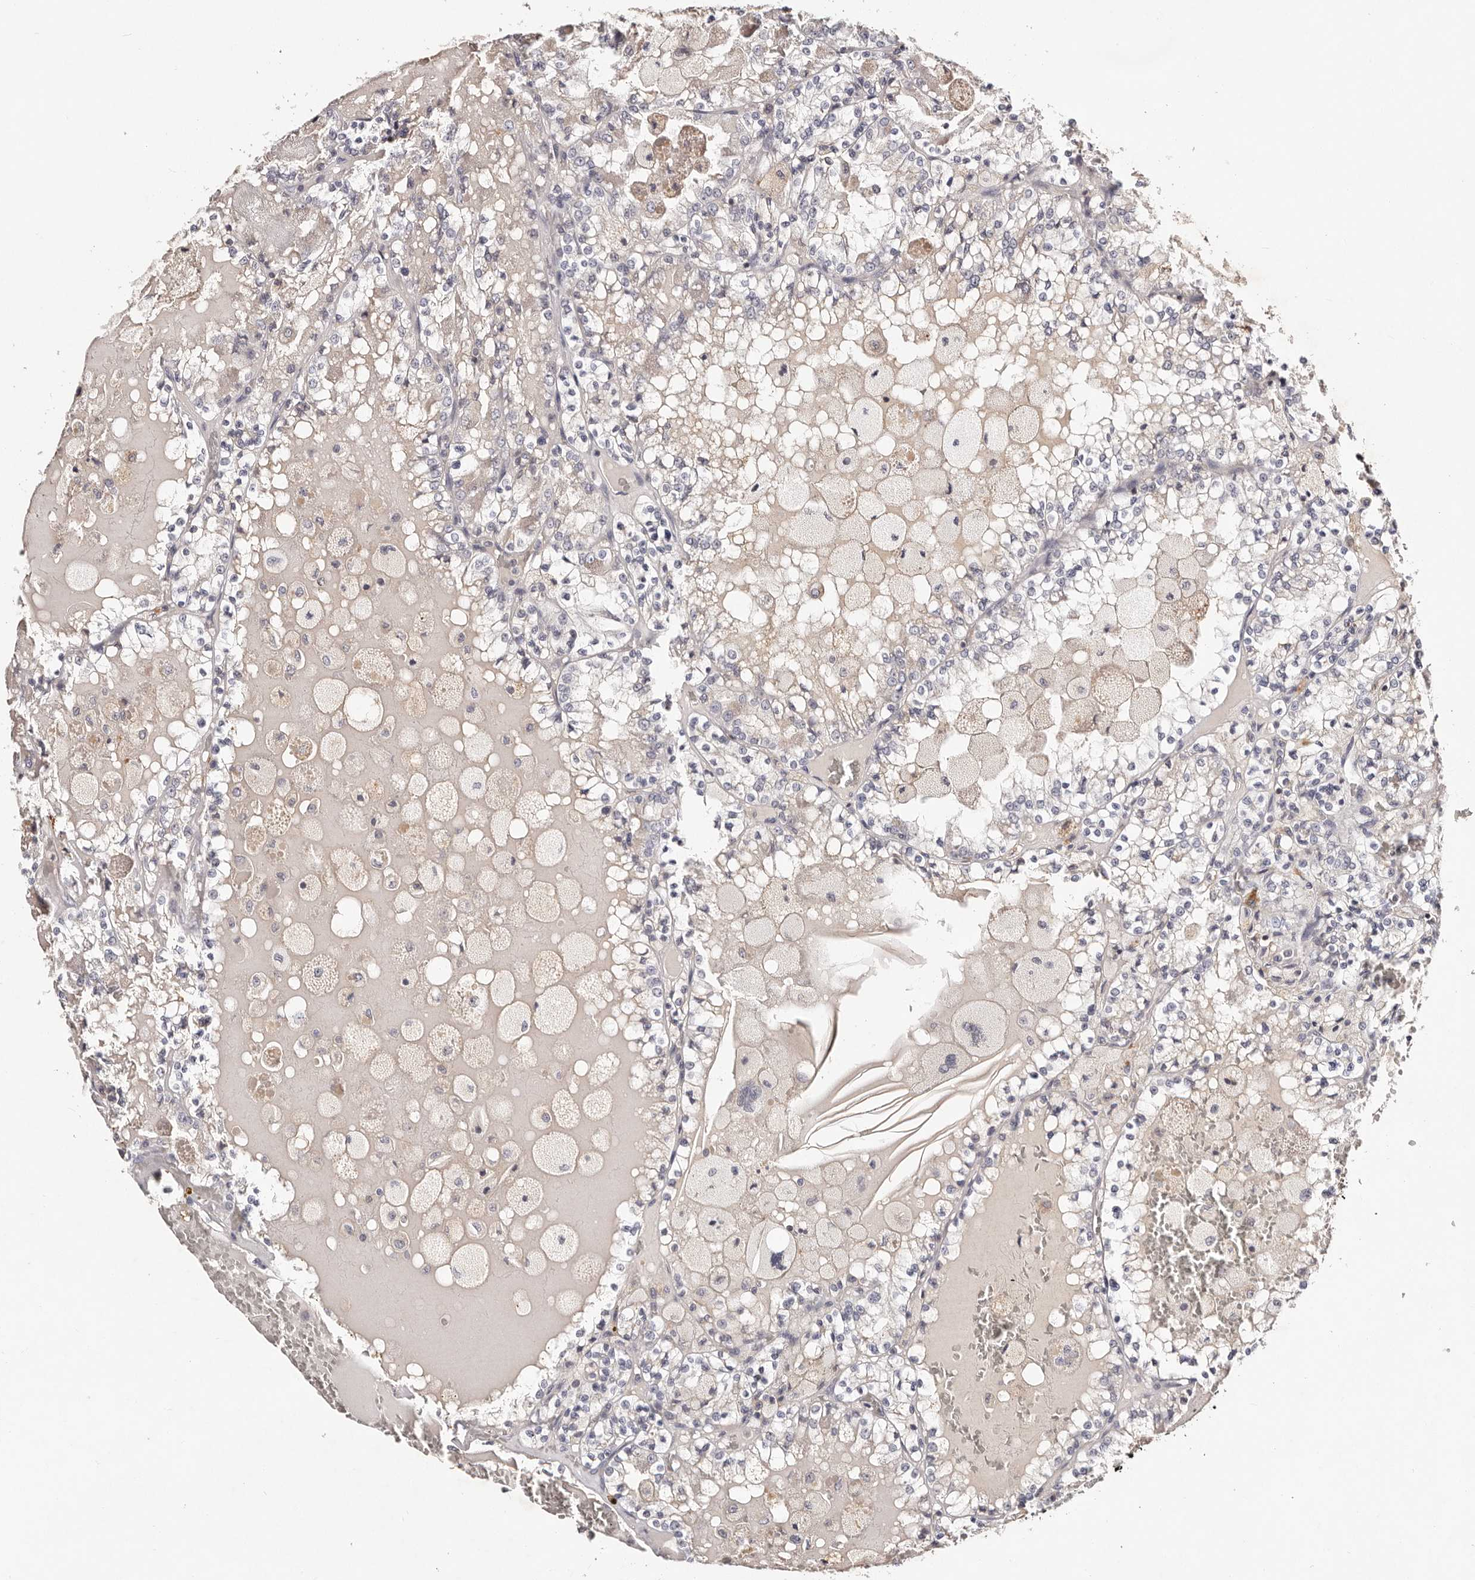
{"staining": {"intensity": "negative", "quantity": "none", "location": "none"}, "tissue": "renal cancer", "cell_type": "Tumor cells", "image_type": "cancer", "snomed": [{"axis": "morphology", "description": "Adenocarcinoma, NOS"}, {"axis": "topography", "description": "Kidney"}], "caption": "Photomicrograph shows no protein expression in tumor cells of adenocarcinoma (renal) tissue.", "gene": "MRPS33", "patient": {"sex": "female", "age": 56}}